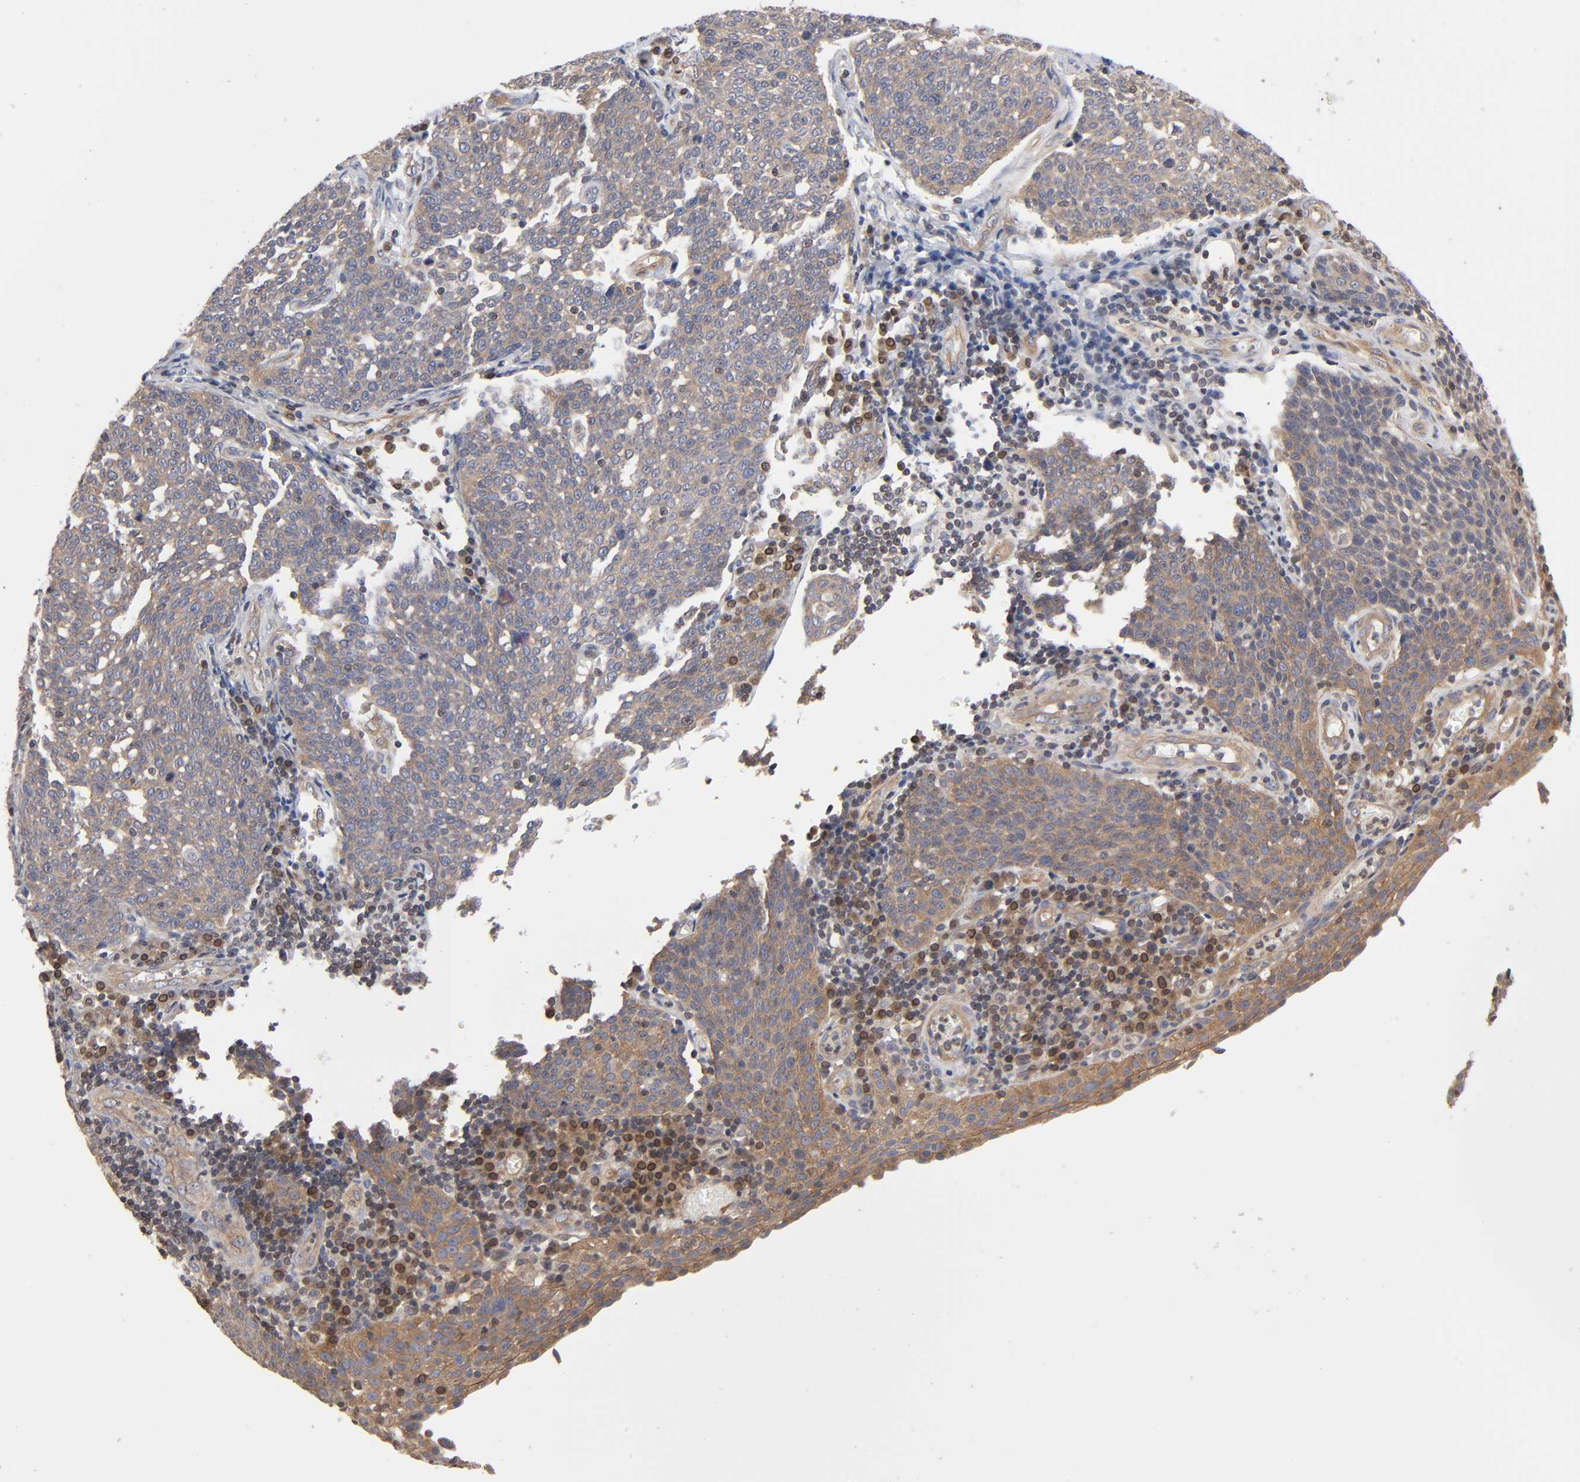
{"staining": {"intensity": "weak", "quantity": ">75%", "location": "cytoplasmic/membranous"}, "tissue": "cervical cancer", "cell_type": "Tumor cells", "image_type": "cancer", "snomed": [{"axis": "morphology", "description": "Squamous cell carcinoma, NOS"}, {"axis": "topography", "description": "Cervix"}], "caption": "Protein positivity by immunohistochemistry reveals weak cytoplasmic/membranous staining in approximately >75% of tumor cells in cervical squamous cell carcinoma.", "gene": "STRN3", "patient": {"sex": "female", "age": 34}}